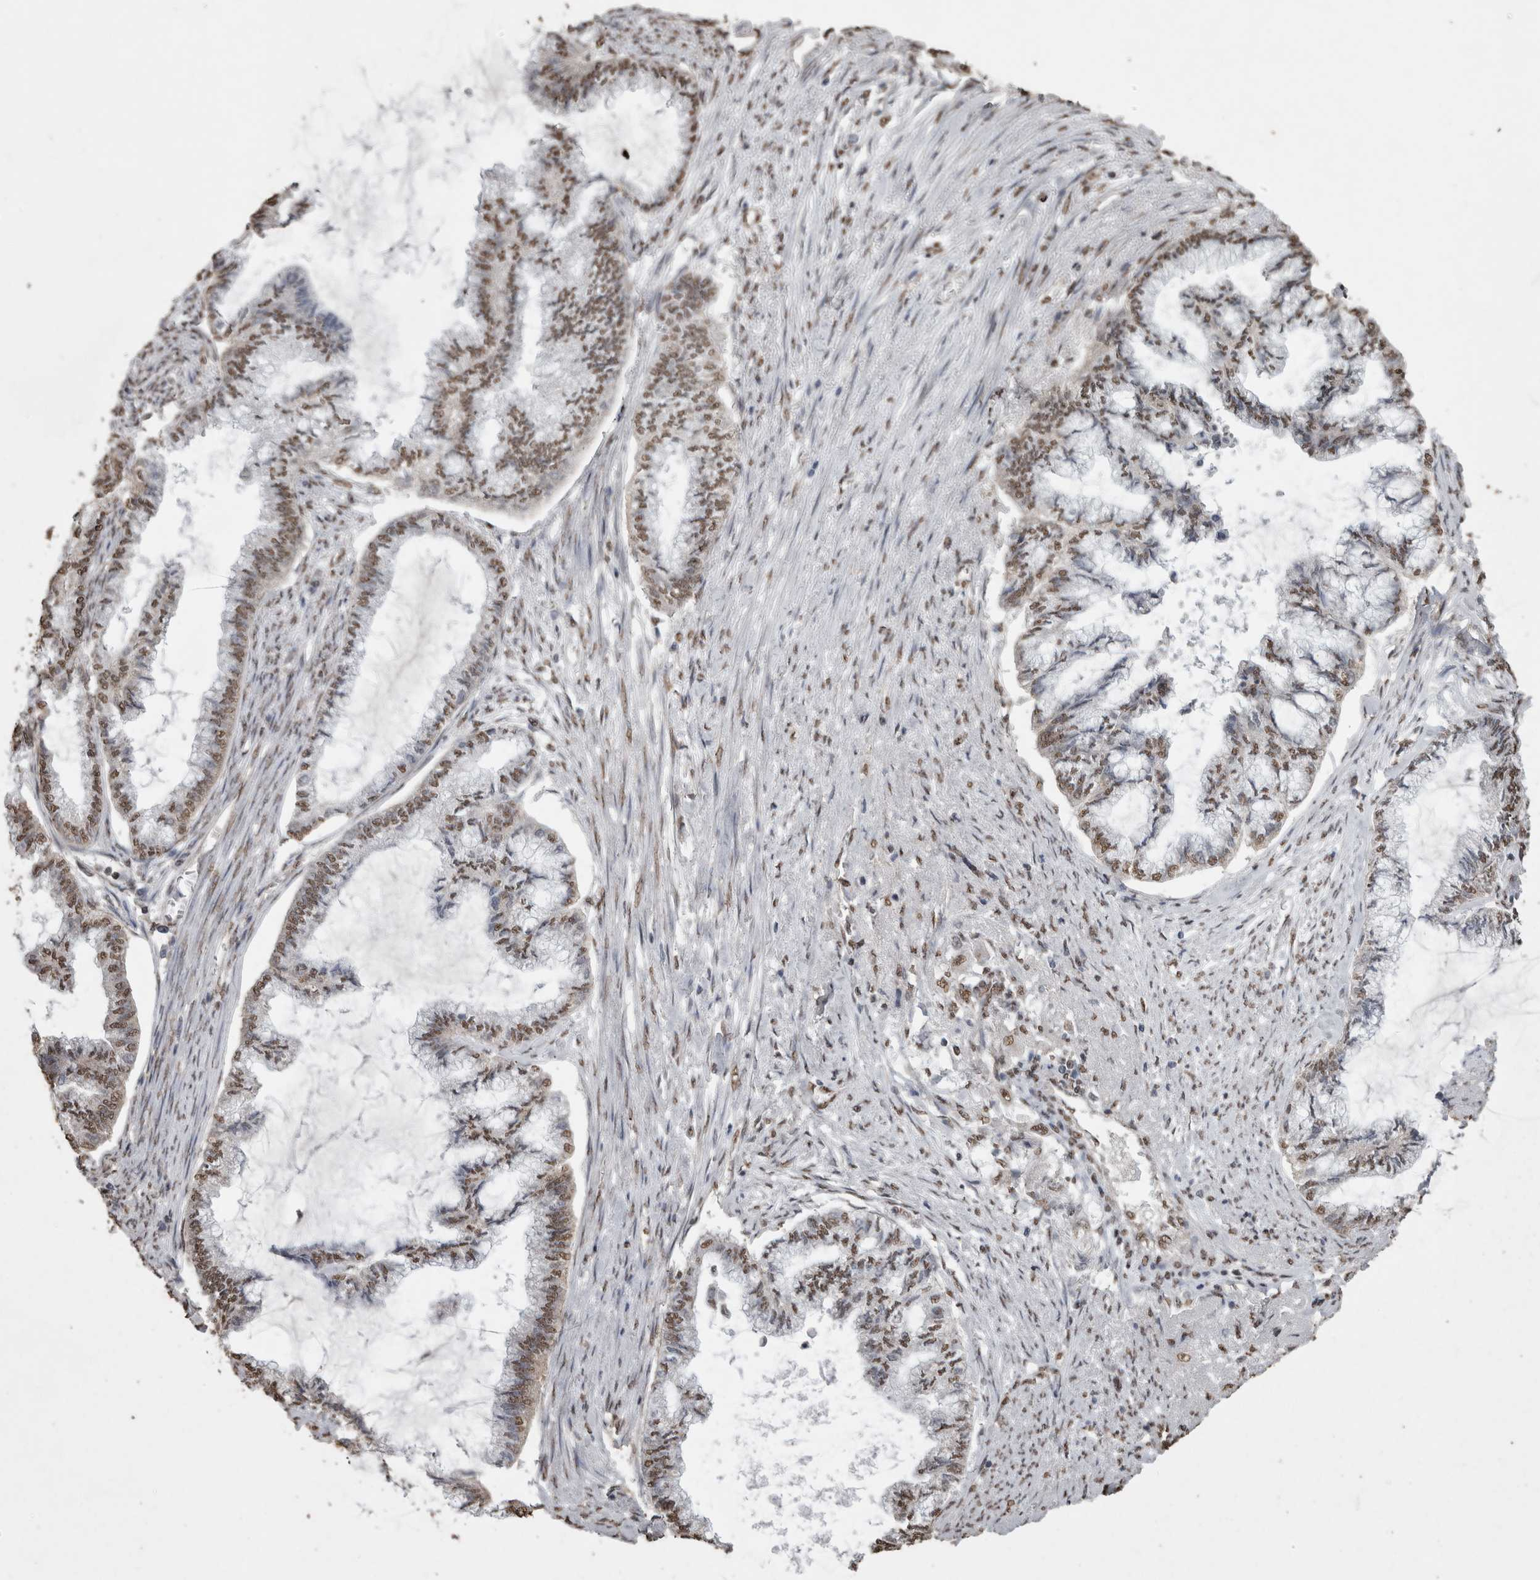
{"staining": {"intensity": "weak", "quantity": ">75%", "location": "nuclear"}, "tissue": "endometrial cancer", "cell_type": "Tumor cells", "image_type": "cancer", "snomed": [{"axis": "morphology", "description": "Adenocarcinoma, NOS"}, {"axis": "topography", "description": "Endometrium"}], "caption": "A high-resolution histopathology image shows immunohistochemistry staining of adenocarcinoma (endometrial), which exhibits weak nuclear expression in about >75% of tumor cells.", "gene": "SMAD7", "patient": {"sex": "female", "age": 86}}